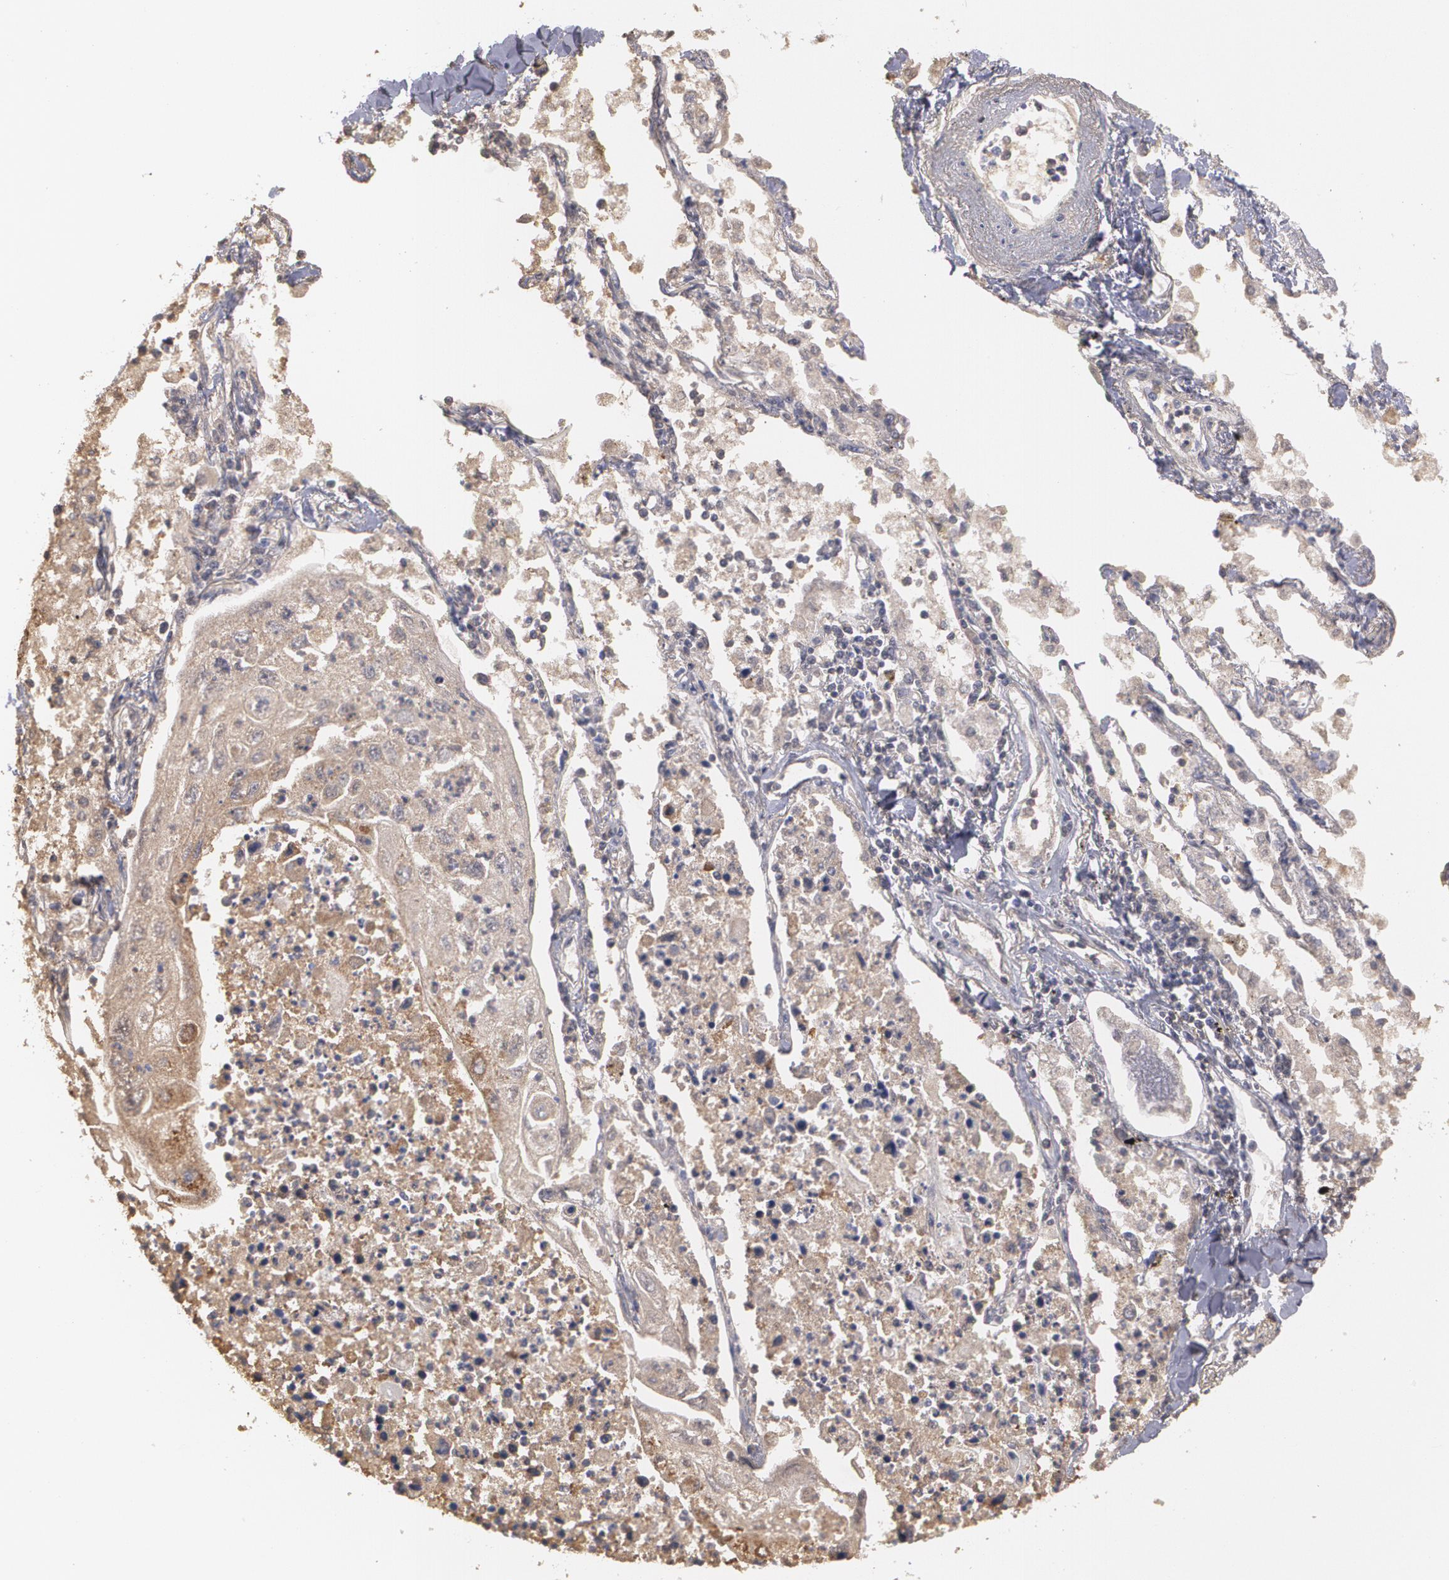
{"staining": {"intensity": "weak", "quantity": ">75%", "location": "cytoplasmic/membranous"}, "tissue": "lung cancer", "cell_type": "Tumor cells", "image_type": "cancer", "snomed": [{"axis": "morphology", "description": "Squamous cell carcinoma, NOS"}, {"axis": "topography", "description": "Lung"}], "caption": "Lung squamous cell carcinoma stained with a brown dye reveals weak cytoplasmic/membranous positive staining in about >75% of tumor cells.", "gene": "SERPINA1", "patient": {"sex": "male", "age": 75}}